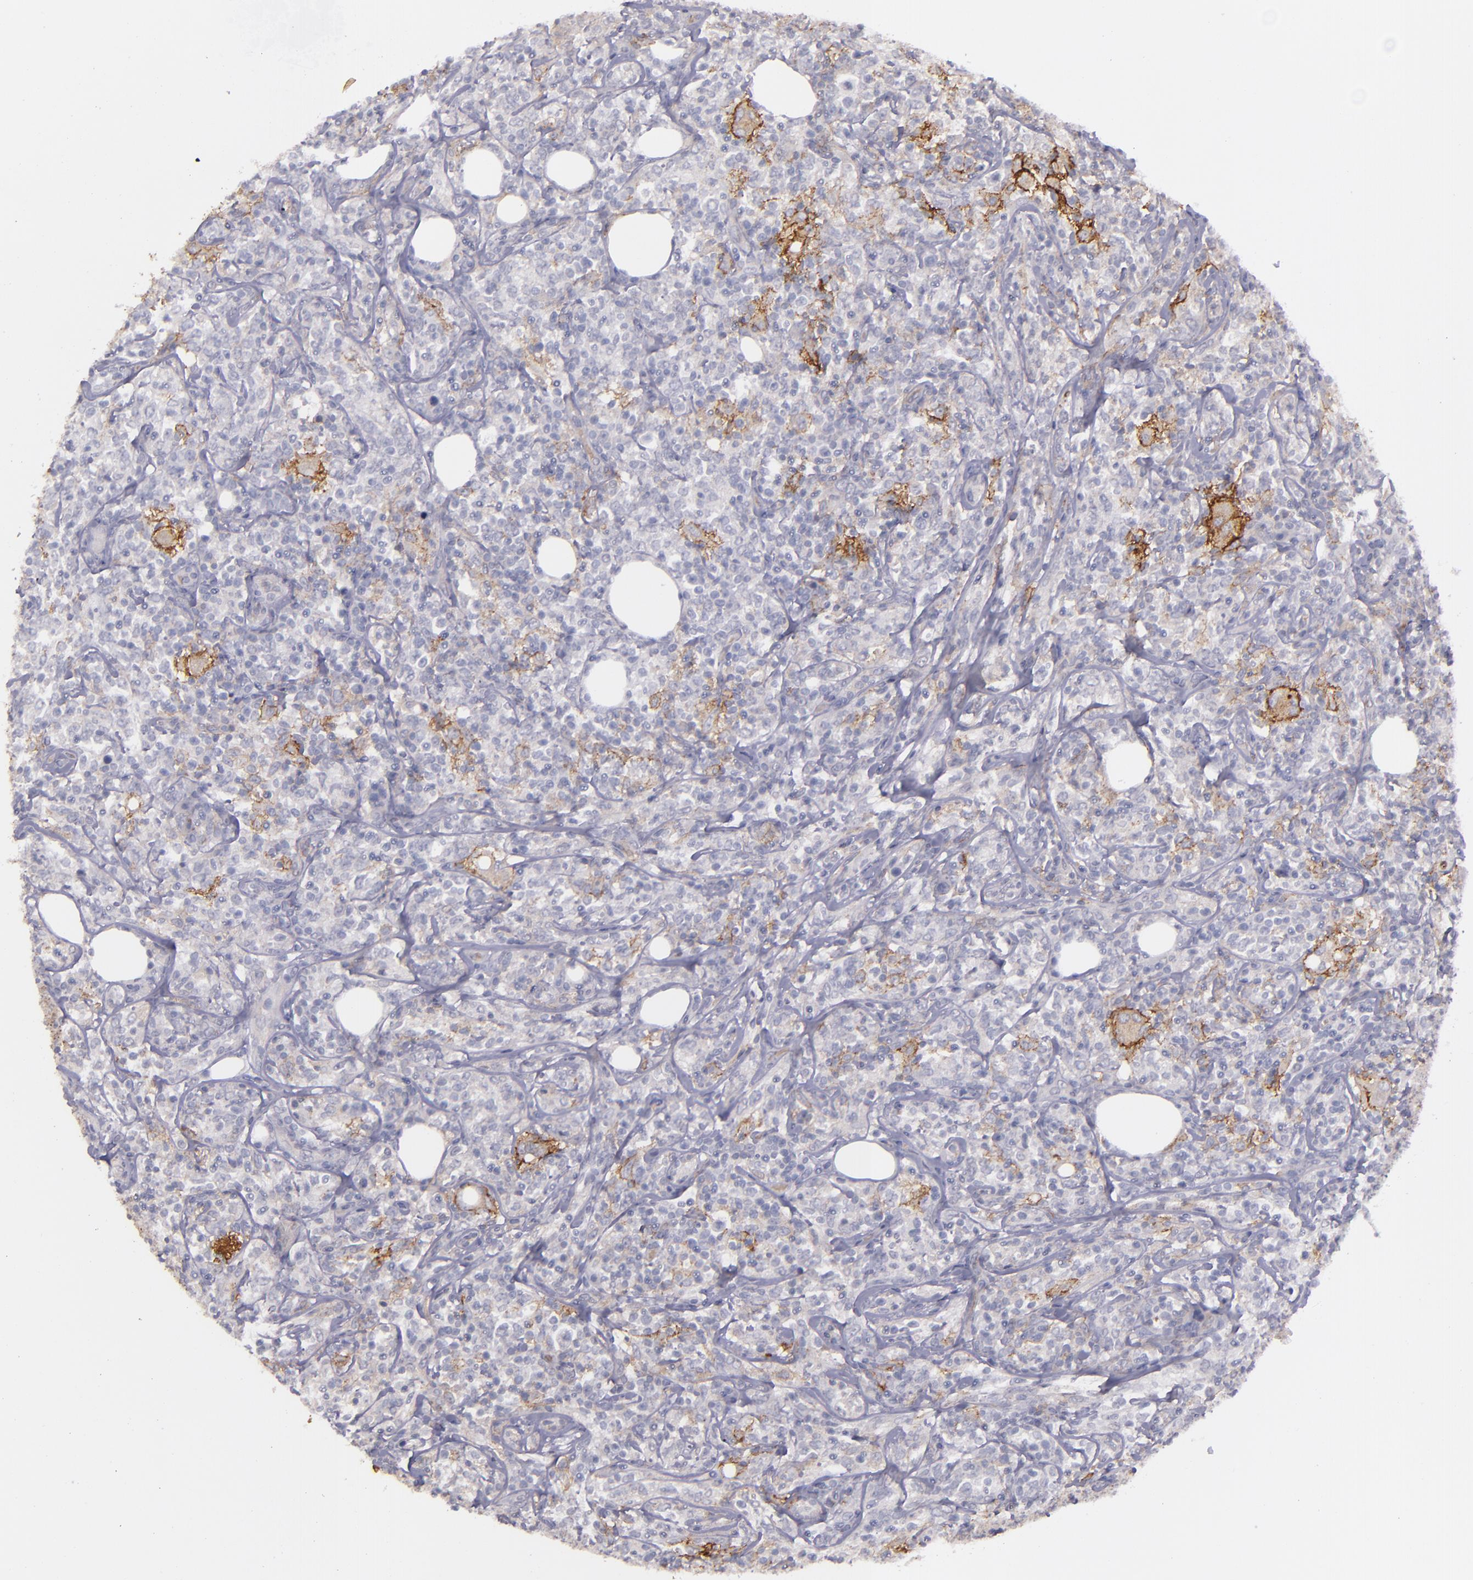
{"staining": {"intensity": "negative", "quantity": "none", "location": "none"}, "tissue": "lymphoma", "cell_type": "Tumor cells", "image_type": "cancer", "snomed": [{"axis": "morphology", "description": "Malignant lymphoma, non-Hodgkin's type, High grade"}, {"axis": "topography", "description": "Lymph node"}], "caption": "An IHC photomicrograph of lymphoma is shown. There is no staining in tumor cells of lymphoma.", "gene": "ACE", "patient": {"sex": "female", "age": 84}}